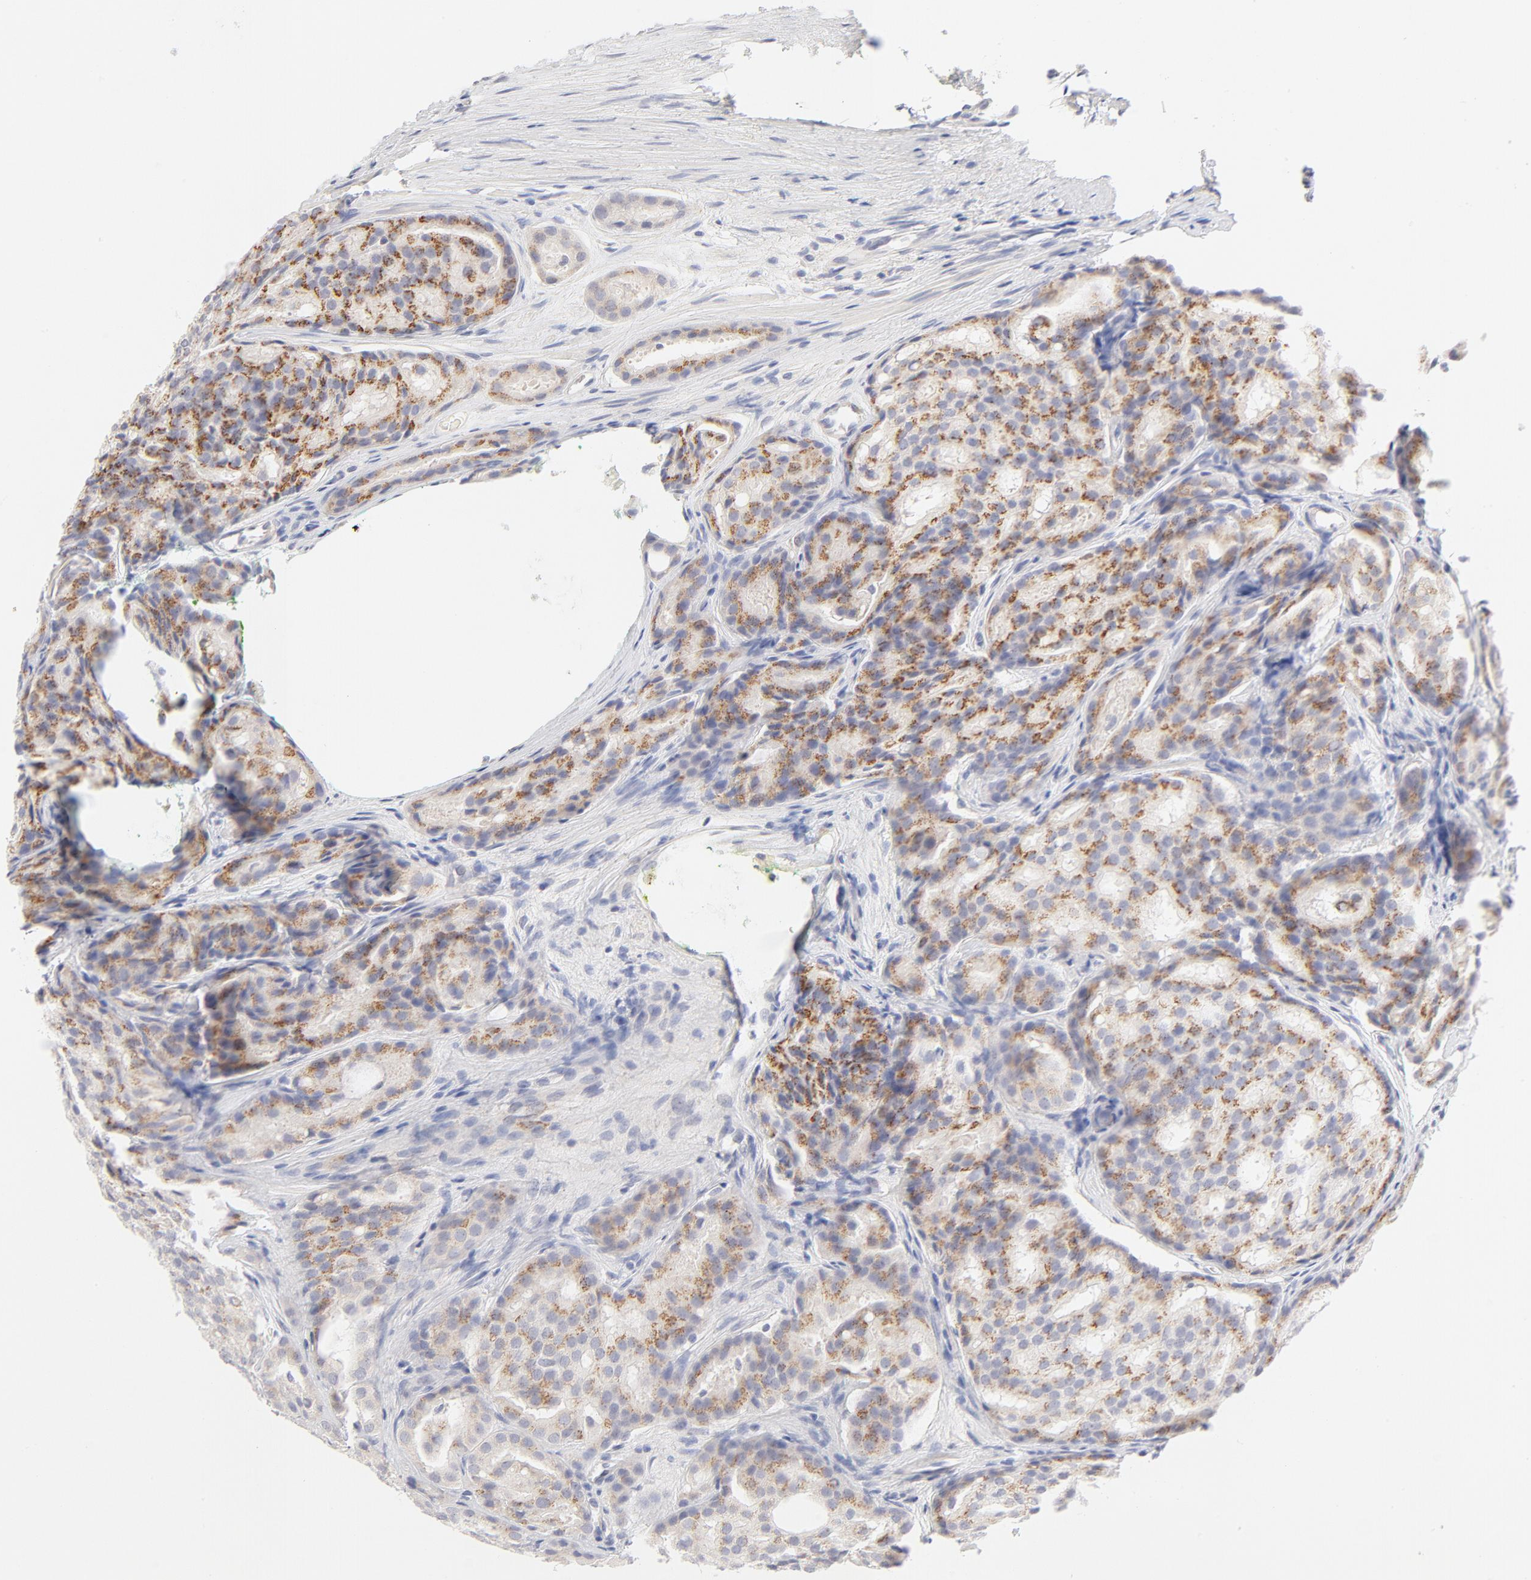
{"staining": {"intensity": "moderate", "quantity": "25%-75%", "location": "cytoplasmic/membranous"}, "tissue": "prostate cancer", "cell_type": "Tumor cells", "image_type": "cancer", "snomed": [{"axis": "morphology", "description": "Adenocarcinoma, High grade"}, {"axis": "topography", "description": "Prostate"}], "caption": "IHC of human prostate cancer (adenocarcinoma (high-grade)) displays medium levels of moderate cytoplasmic/membranous expression in approximately 25%-75% of tumor cells. (Brightfield microscopy of DAB IHC at high magnification).", "gene": "NKX2-2", "patient": {"sex": "male", "age": 64}}